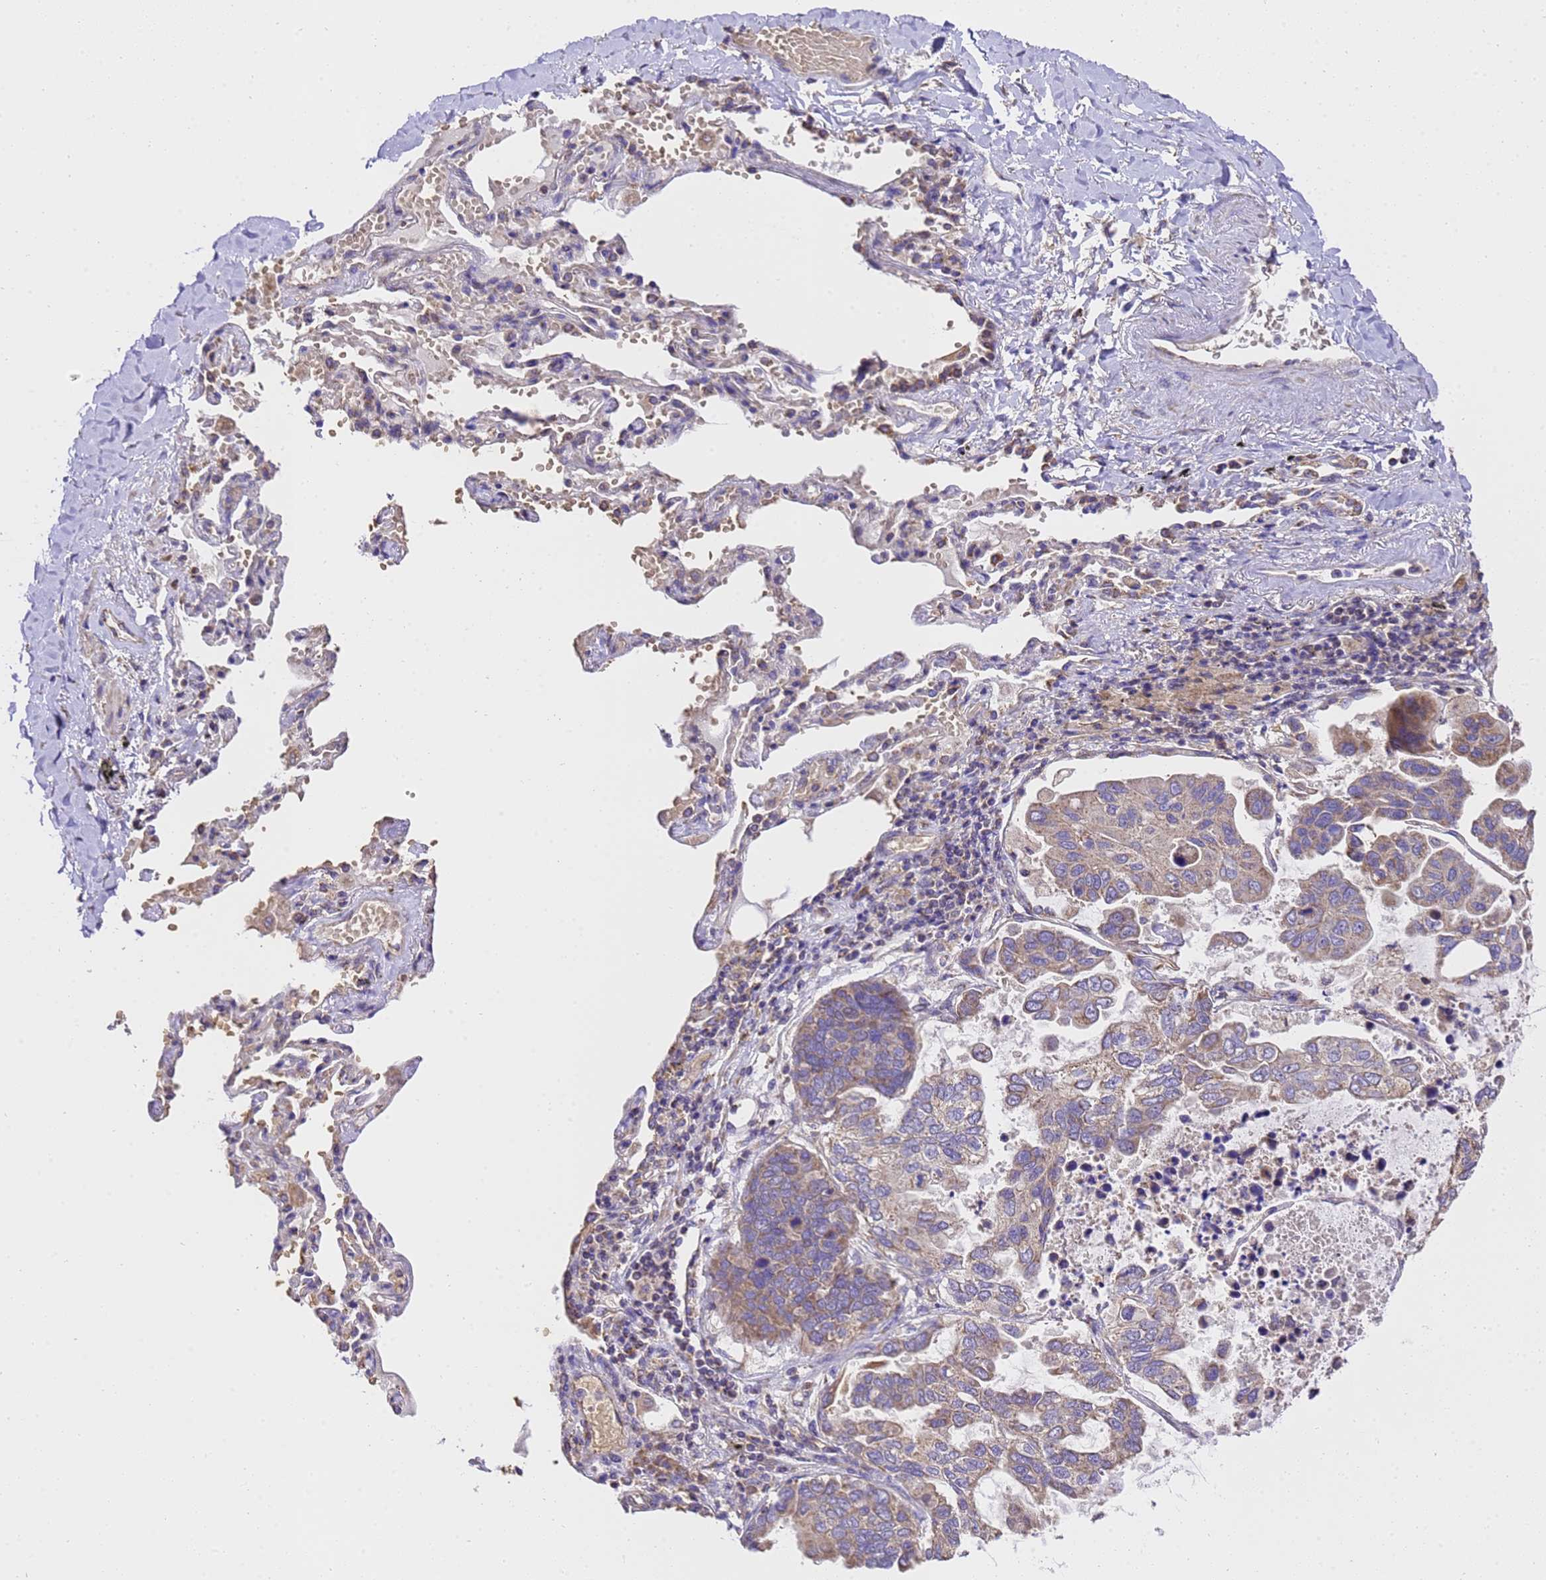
{"staining": {"intensity": "moderate", "quantity": "25%-75%", "location": "cytoplasmic/membranous"}, "tissue": "lung cancer", "cell_type": "Tumor cells", "image_type": "cancer", "snomed": [{"axis": "morphology", "description": "Adenocarcinoma, NOS"}, {"axis": "topography", "description": "Lung"}], "caption": "Lung adenocarcinoma stained for a protein shows moderate cytoplasmic/membranous positivity in tumor cells. Nuclei are stained in blue.", "gene": "LRRIQ1", "patient": {"sex": "male", "age": 64}}